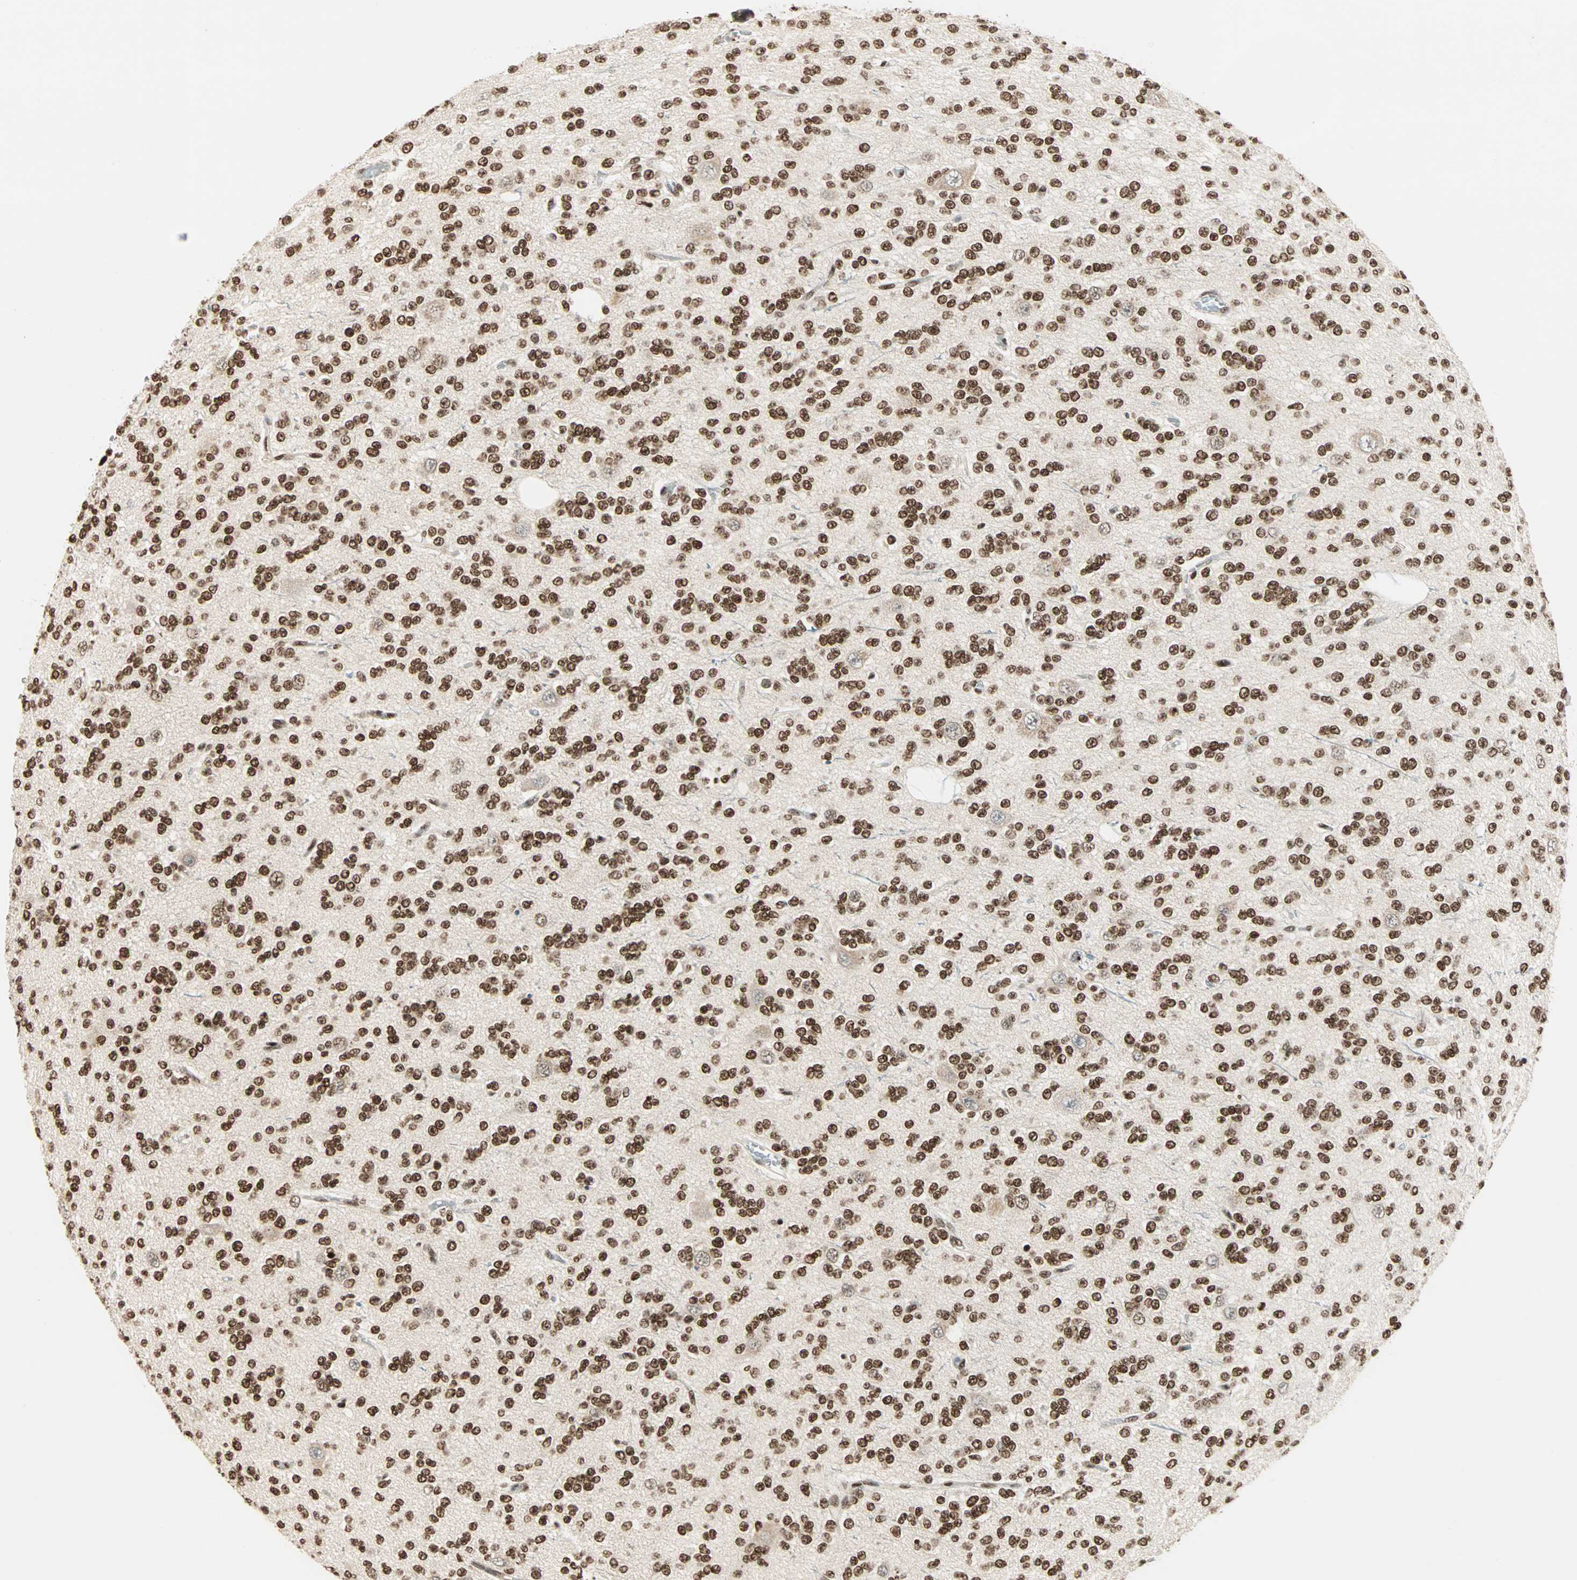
{"staining": {"intensity": "strong", "quantity": ">75%", "location": "nuclear"}, "tissue": "glioma", "cell_type": "Tumor cells", "image_type": "cancer", "snomed": [{"axis": "morphology", "description": "Glioma, malignant, Low grade"}, {"axis": "topography", "description": "Brain"}], "caption": "IHC image of neoplastic tissue: human malignant glioma (low-grade) stained using immunohistochemistry (IHC) reveals high levels of strong protein expression localized specifically in the nuclear of tumor cells, appearing as a nuclear brown color.", "gene": "BLM", "patient": {"sex": "male", "age": 38}}